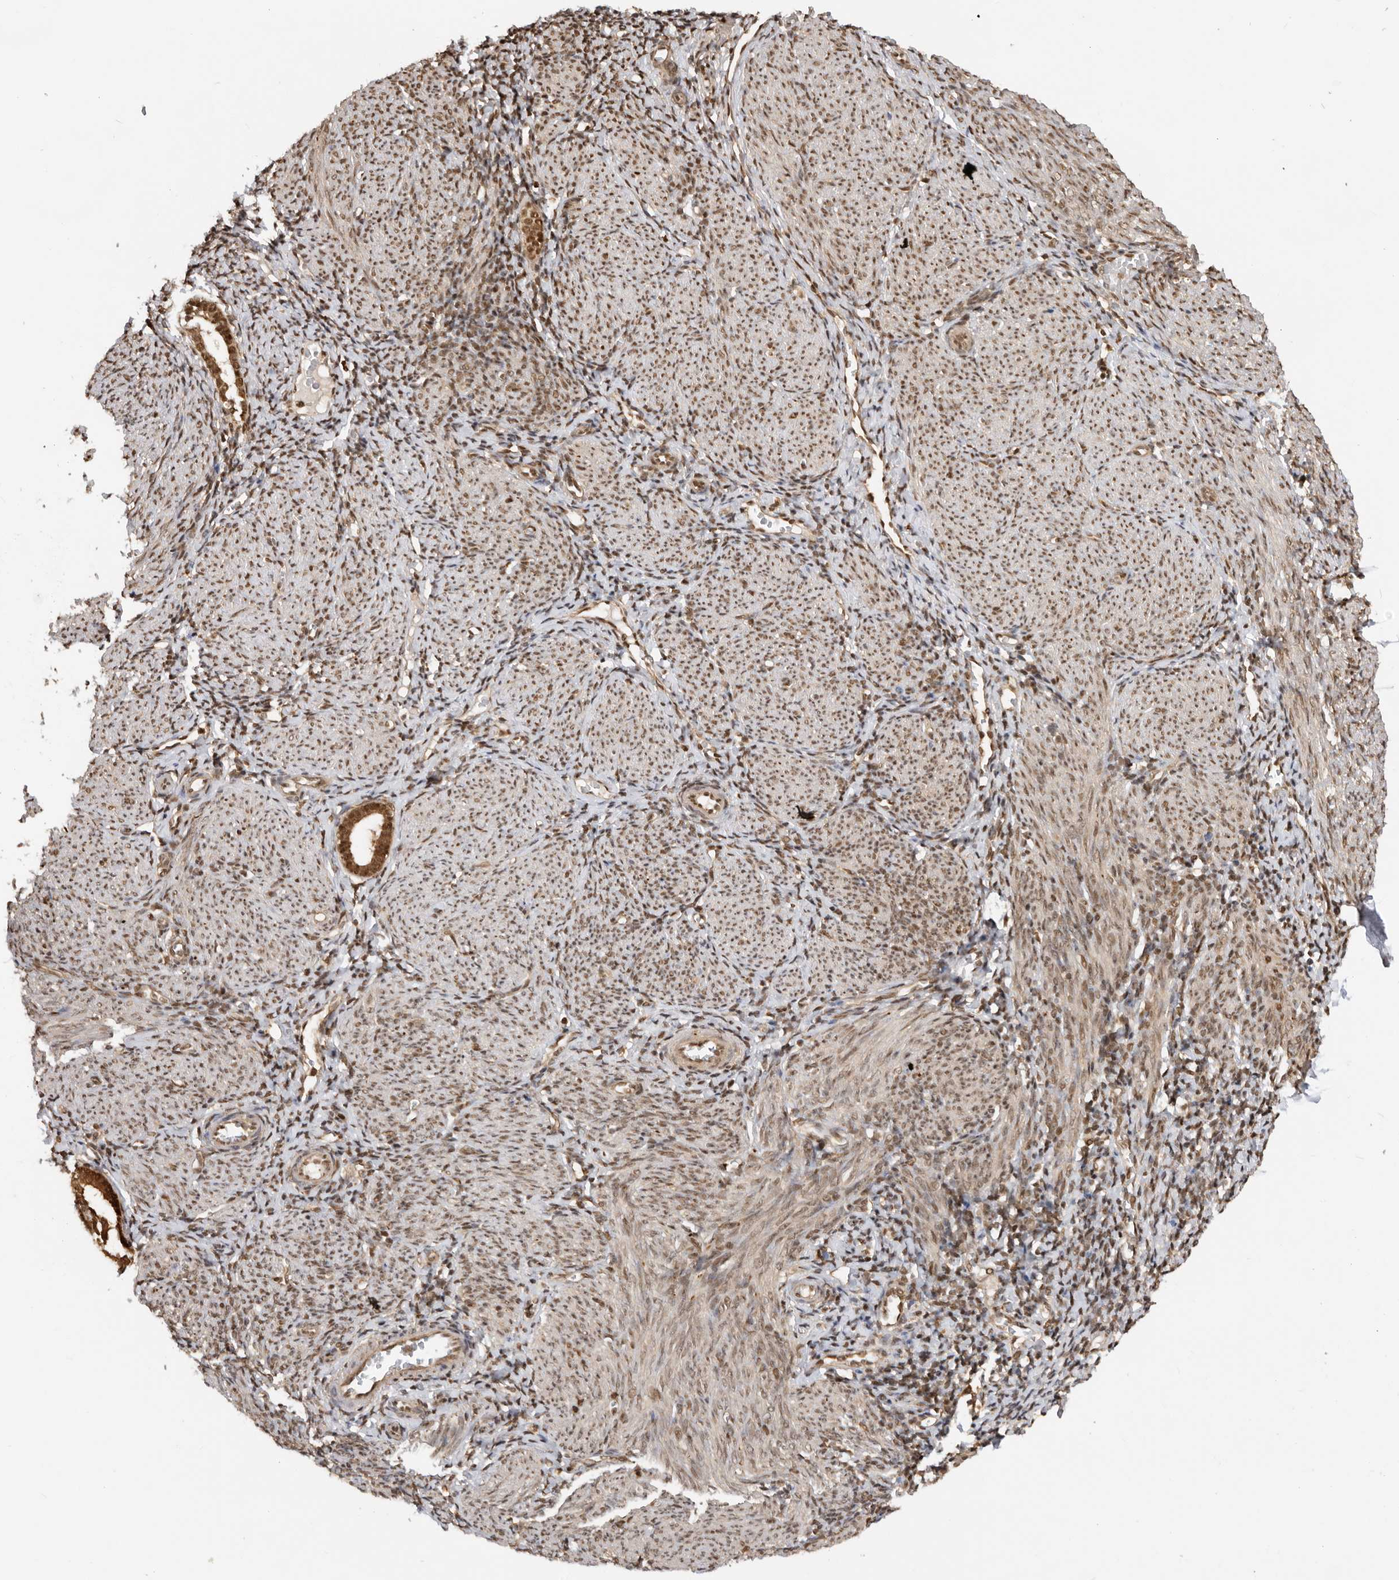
{"staining": {"intensity": "moderate", "quantity": ">75%", "location": "nuclear"}, "tissue": "endometrium", "cell_type": "Cells in endometrial stroma", "image_type": "normal", "snomed": [{"axis": "morphology", "description": "Normal tissue, NOS"}, {"axis": "morphology", "description": "Adenocarcinoma, NOS"}, {"axis": "topography", "description": "Endometrium"}], "caption": "Immunohistochemical staining of normal endometrium shows medium levels of moderate nuclear expression in about >75% of cells in endometrial stroma. Using DAB (3,3'-diaminobenzidine) (brown) and hematoxylin (blue) stains, captured at high magnification using brightfield microscopy.", "gene": "ADPRS", "patient": {"sex": "female", "age": 57}}